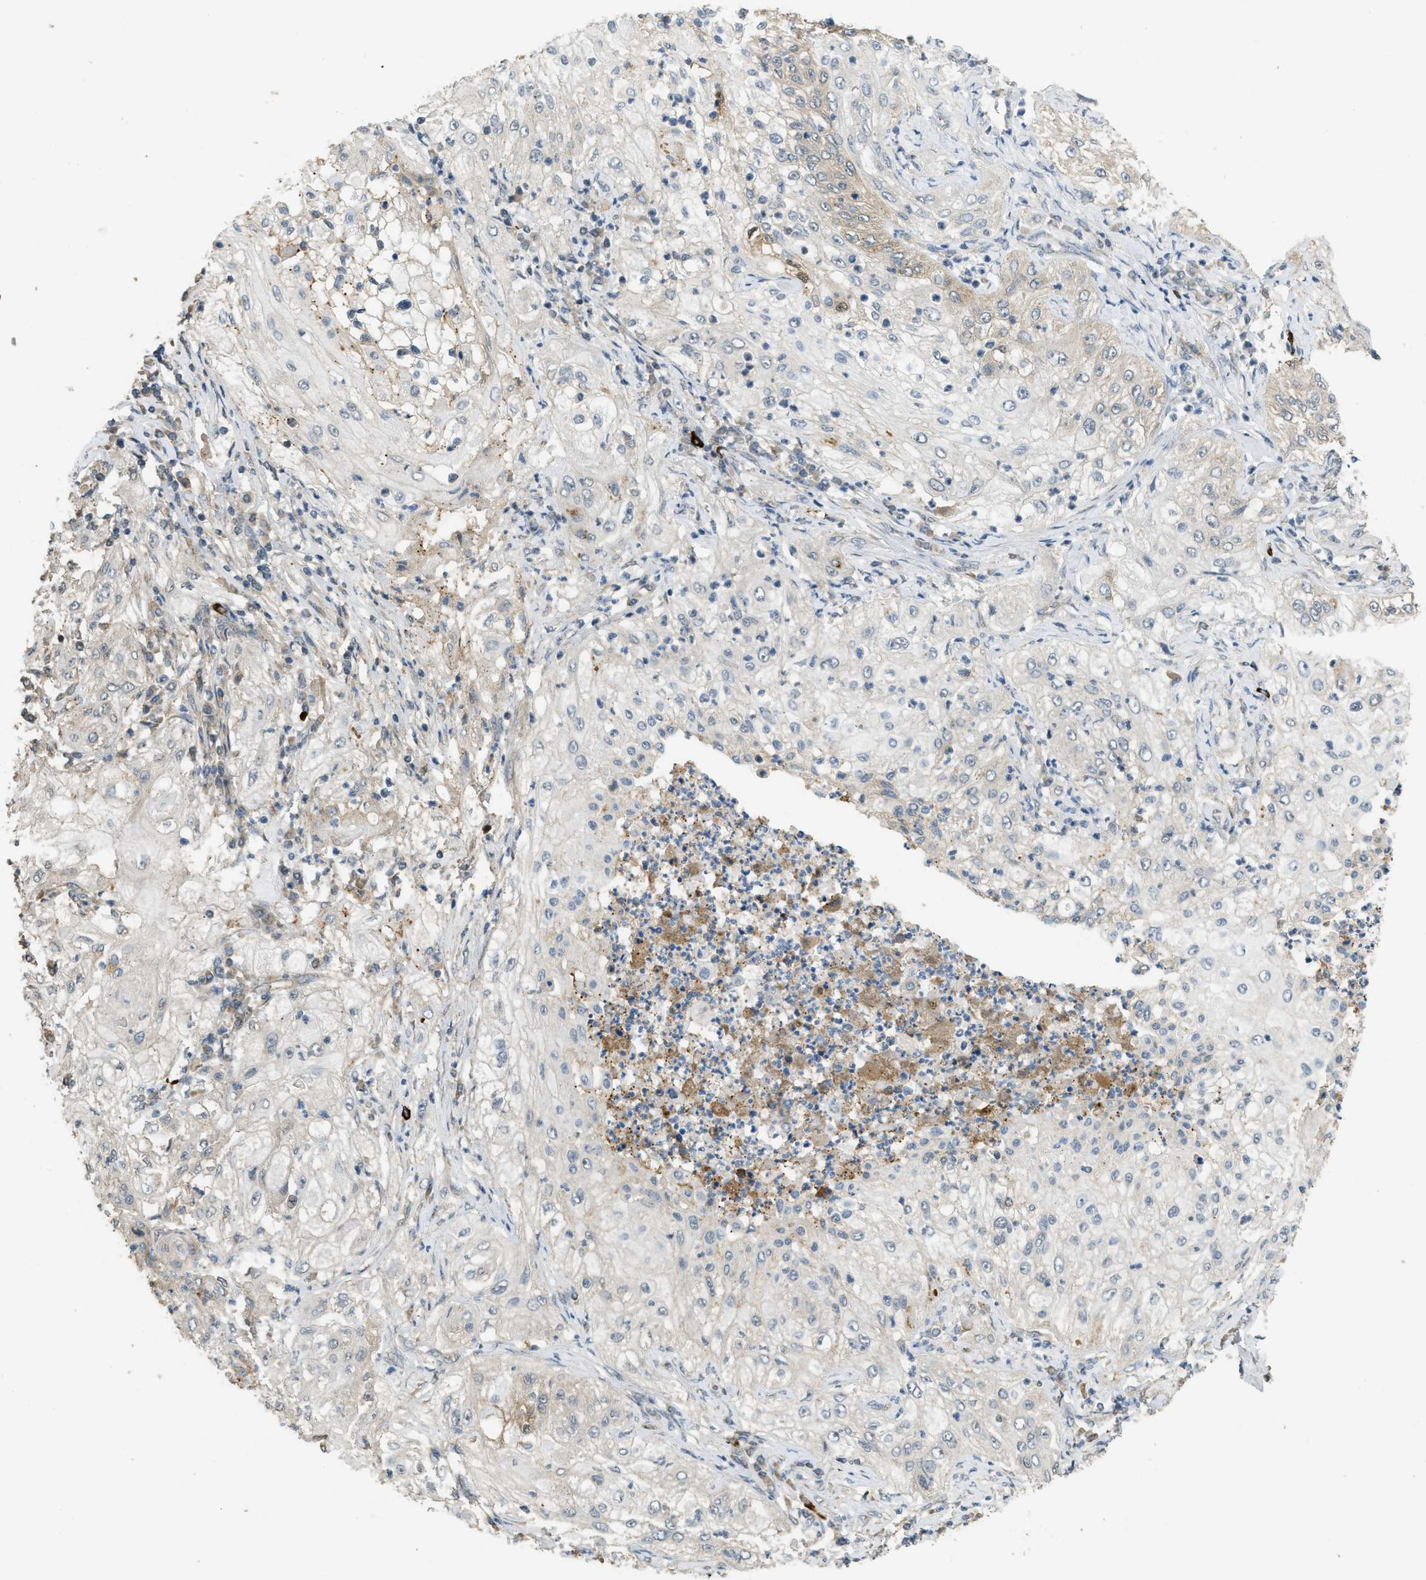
{"staining": {"intensity": "negative", "quantity": "none", "location": "none"}, "tissue": "lung cancer", "cell_type": "Tumor cells", "image_type": "cancer", "snomed": [{"axis": "morphology", "description": "Inflammation, NOS"}, {"axis": "morphology", "description": "Squamous cell carcinoma, NOS"}, {"axis": "topography", "description": "Lymph node"}, {"axis": "topography", "description": "Soft tissue"}, {"axis": "topography", "description": "Lung"}], "caption": "Tumor cells are negative for protein expression in human lung cancer.", "gene": "IGF2BP2", "patient": {"sex": "male", "age": 66}}